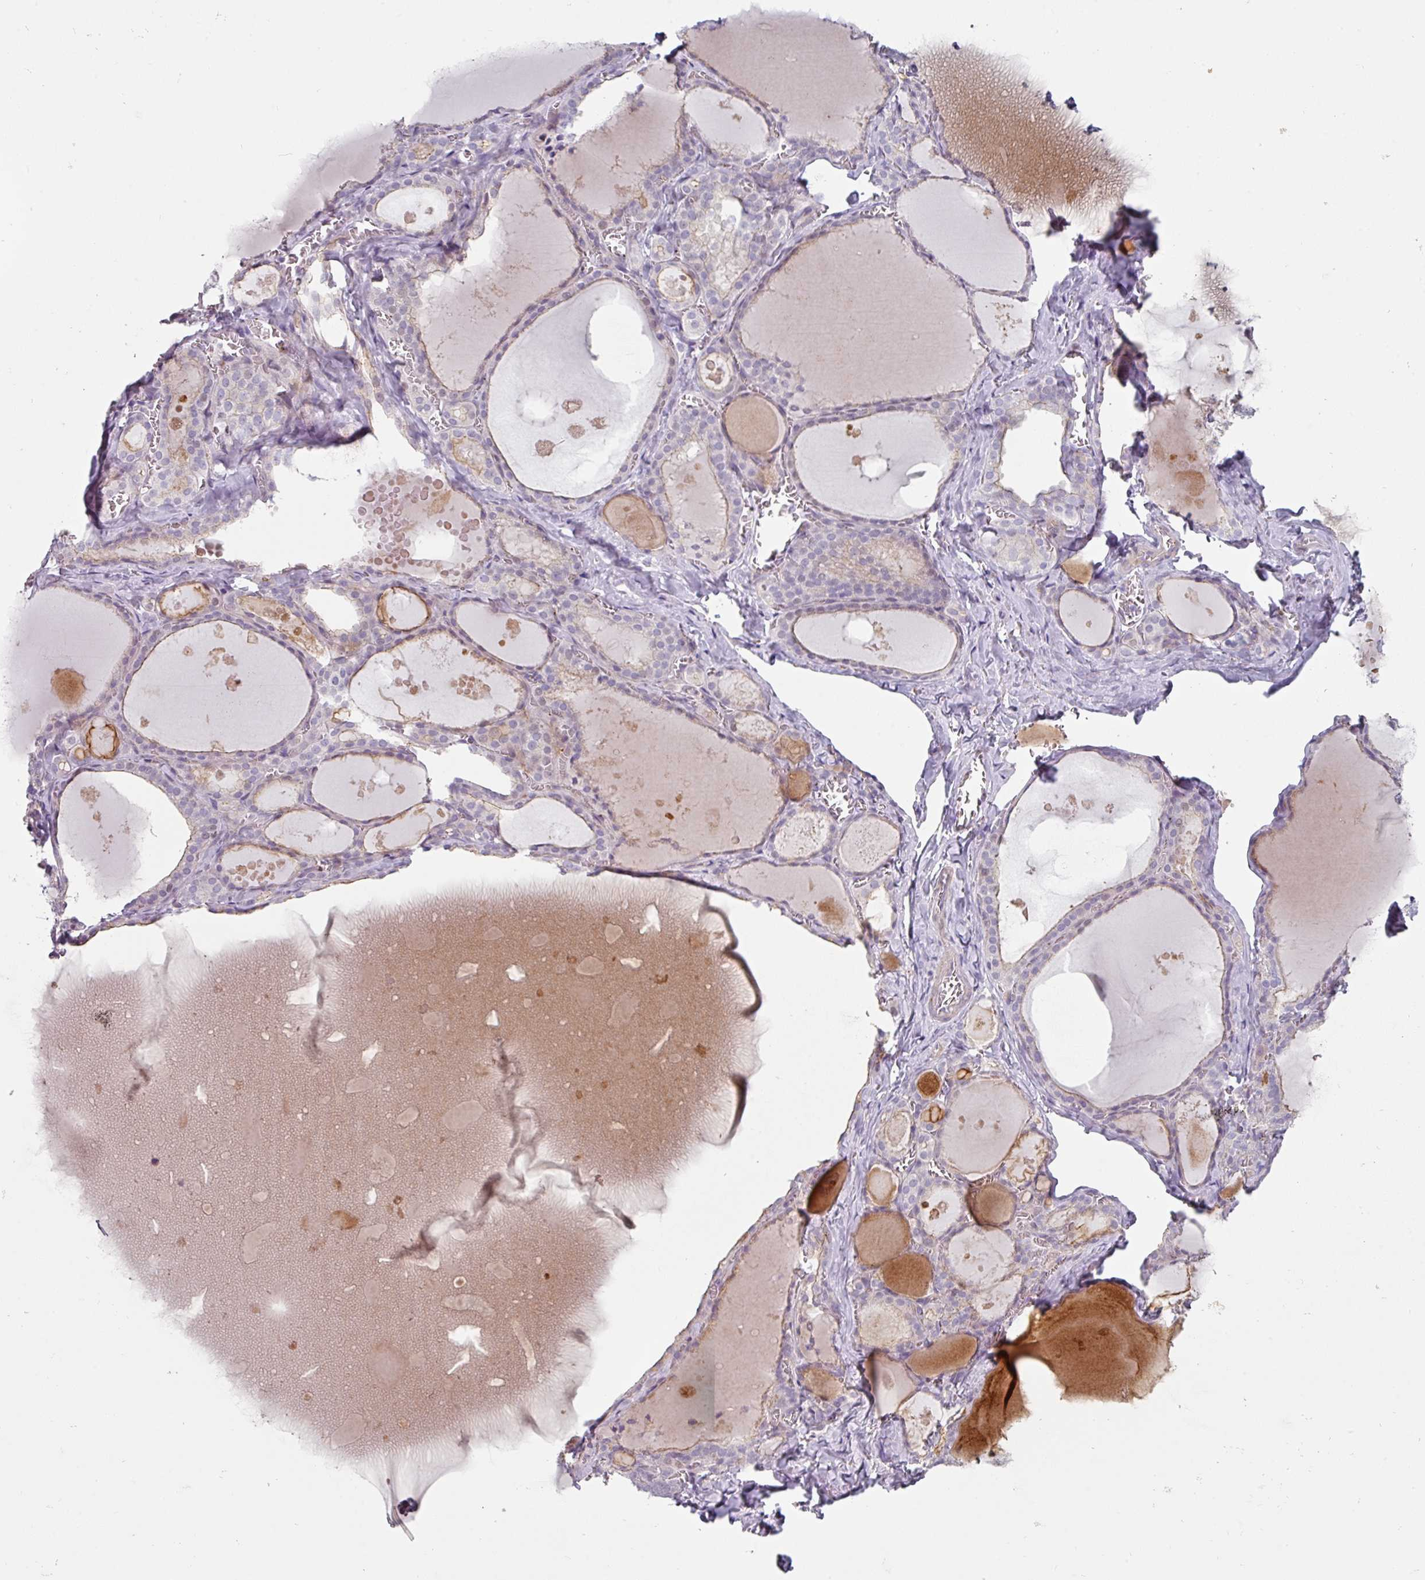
{"staining": {"intensity": "moderate", "quantity": "<25%", "location": "cytoplasmic/membranous"}, "tissue": "thyroid gland", "cell_type": "Glandular cells", "image_type": "normal", "snomed": [{"axis": "morphology", "description": "Normal tissue, NOS"}, {"axis": "topography", "description": "Thyroid gland"}], "caption": "Human thyroid gland stained for a protein (brown) exhibits moderate cytoplasmic/membranous positive expression in about <25% of glandular cells.", "gene": "WSB2", "patient": {"sex": "male", "age": 56}}